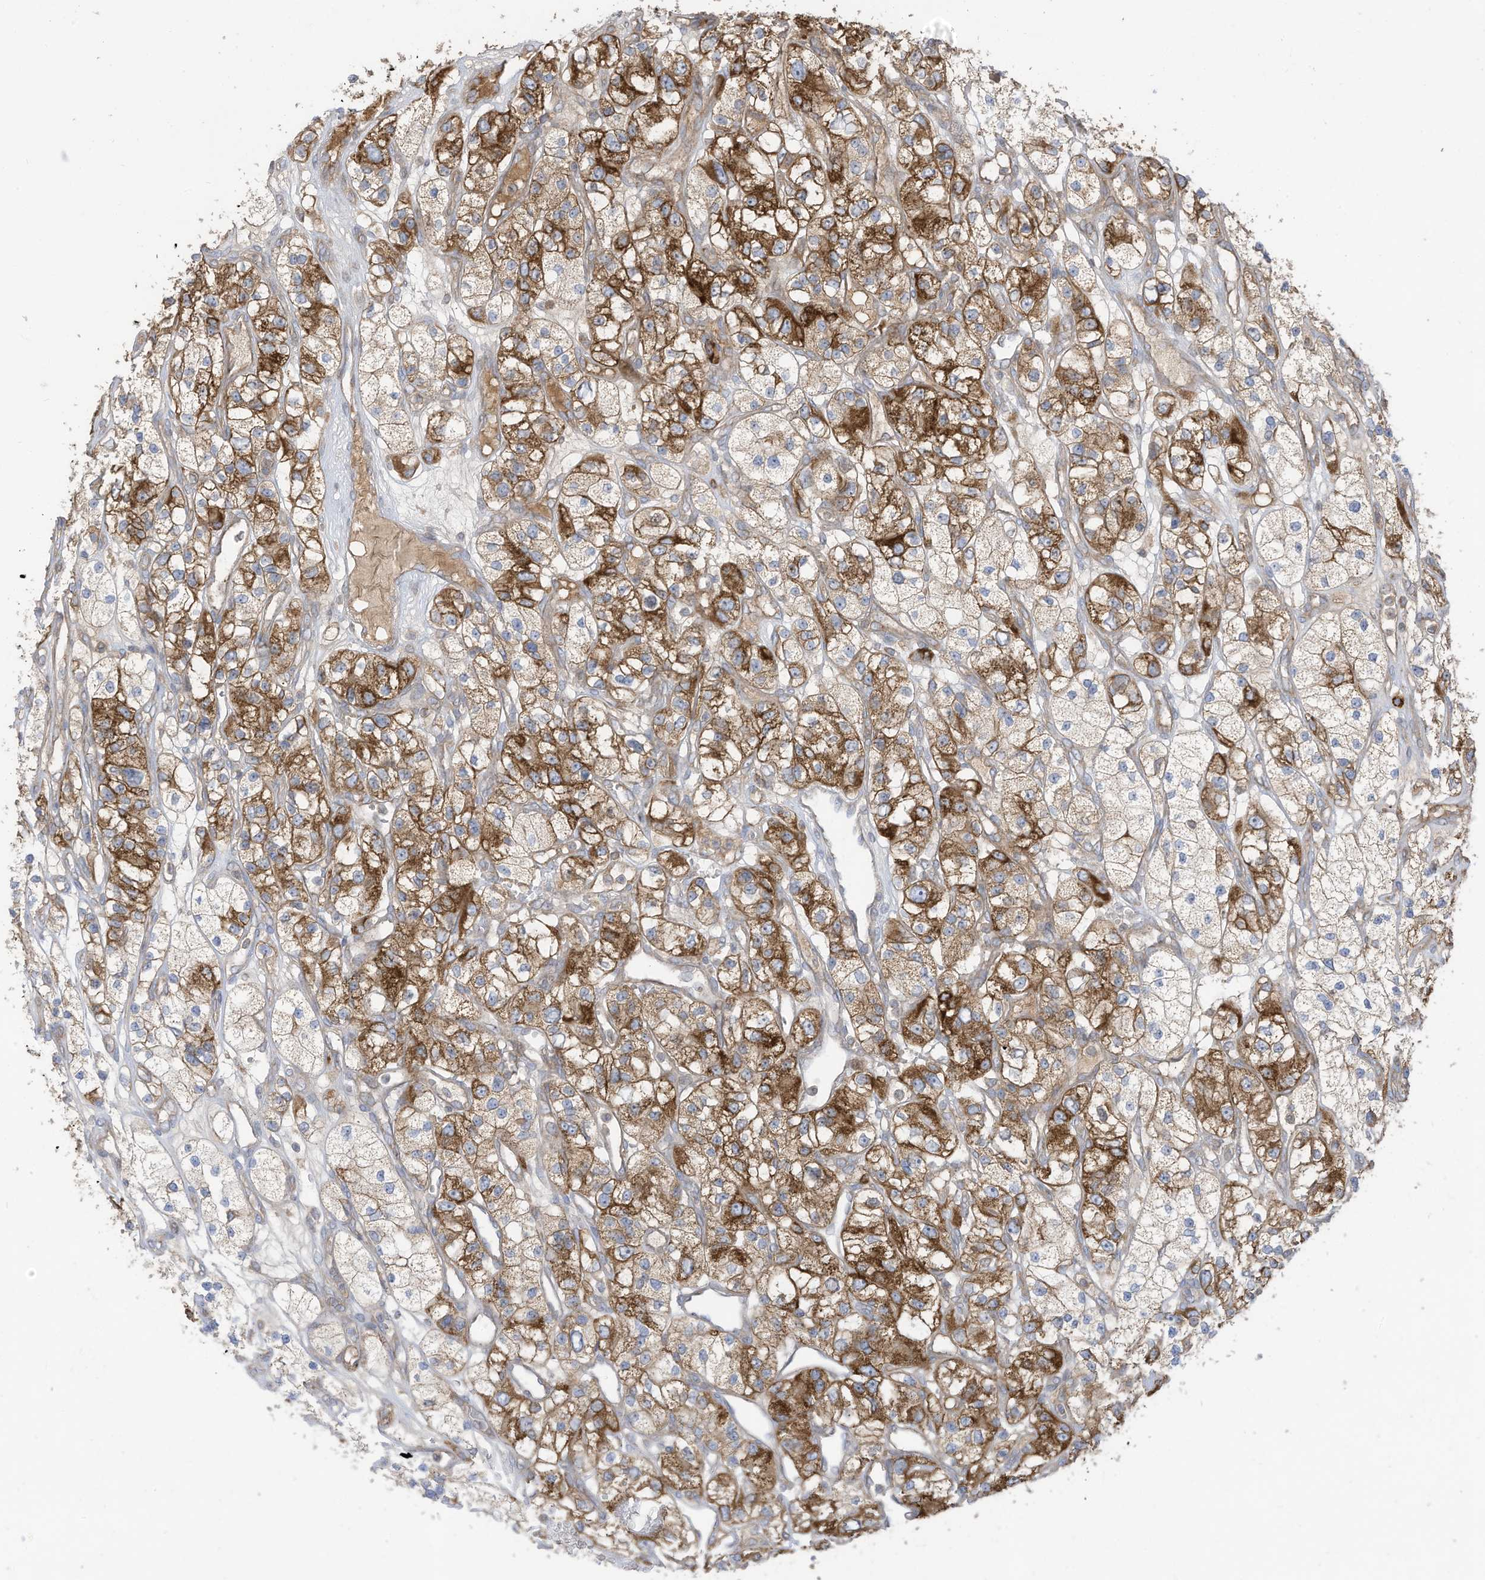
{"staining": {"intensity": "strong", "quantity": "25%-75%", "location": "cytoplasmic/membranous"}, "tissue": "renal cancer", "cell_type": "Tumor cells", "image_type": "cancer", "snomed": [{"axis": "morphology", "description": "Adenocarcinoma, NOS"}, {"axis": "topography", "description": "Kidney"}], "caption": "Human adenocarcinoma (renal) stained with a protein marker shows strong staining in tumor cells.", "gene": "CGAS", "patient": {"sex": "female", "age": 57}}